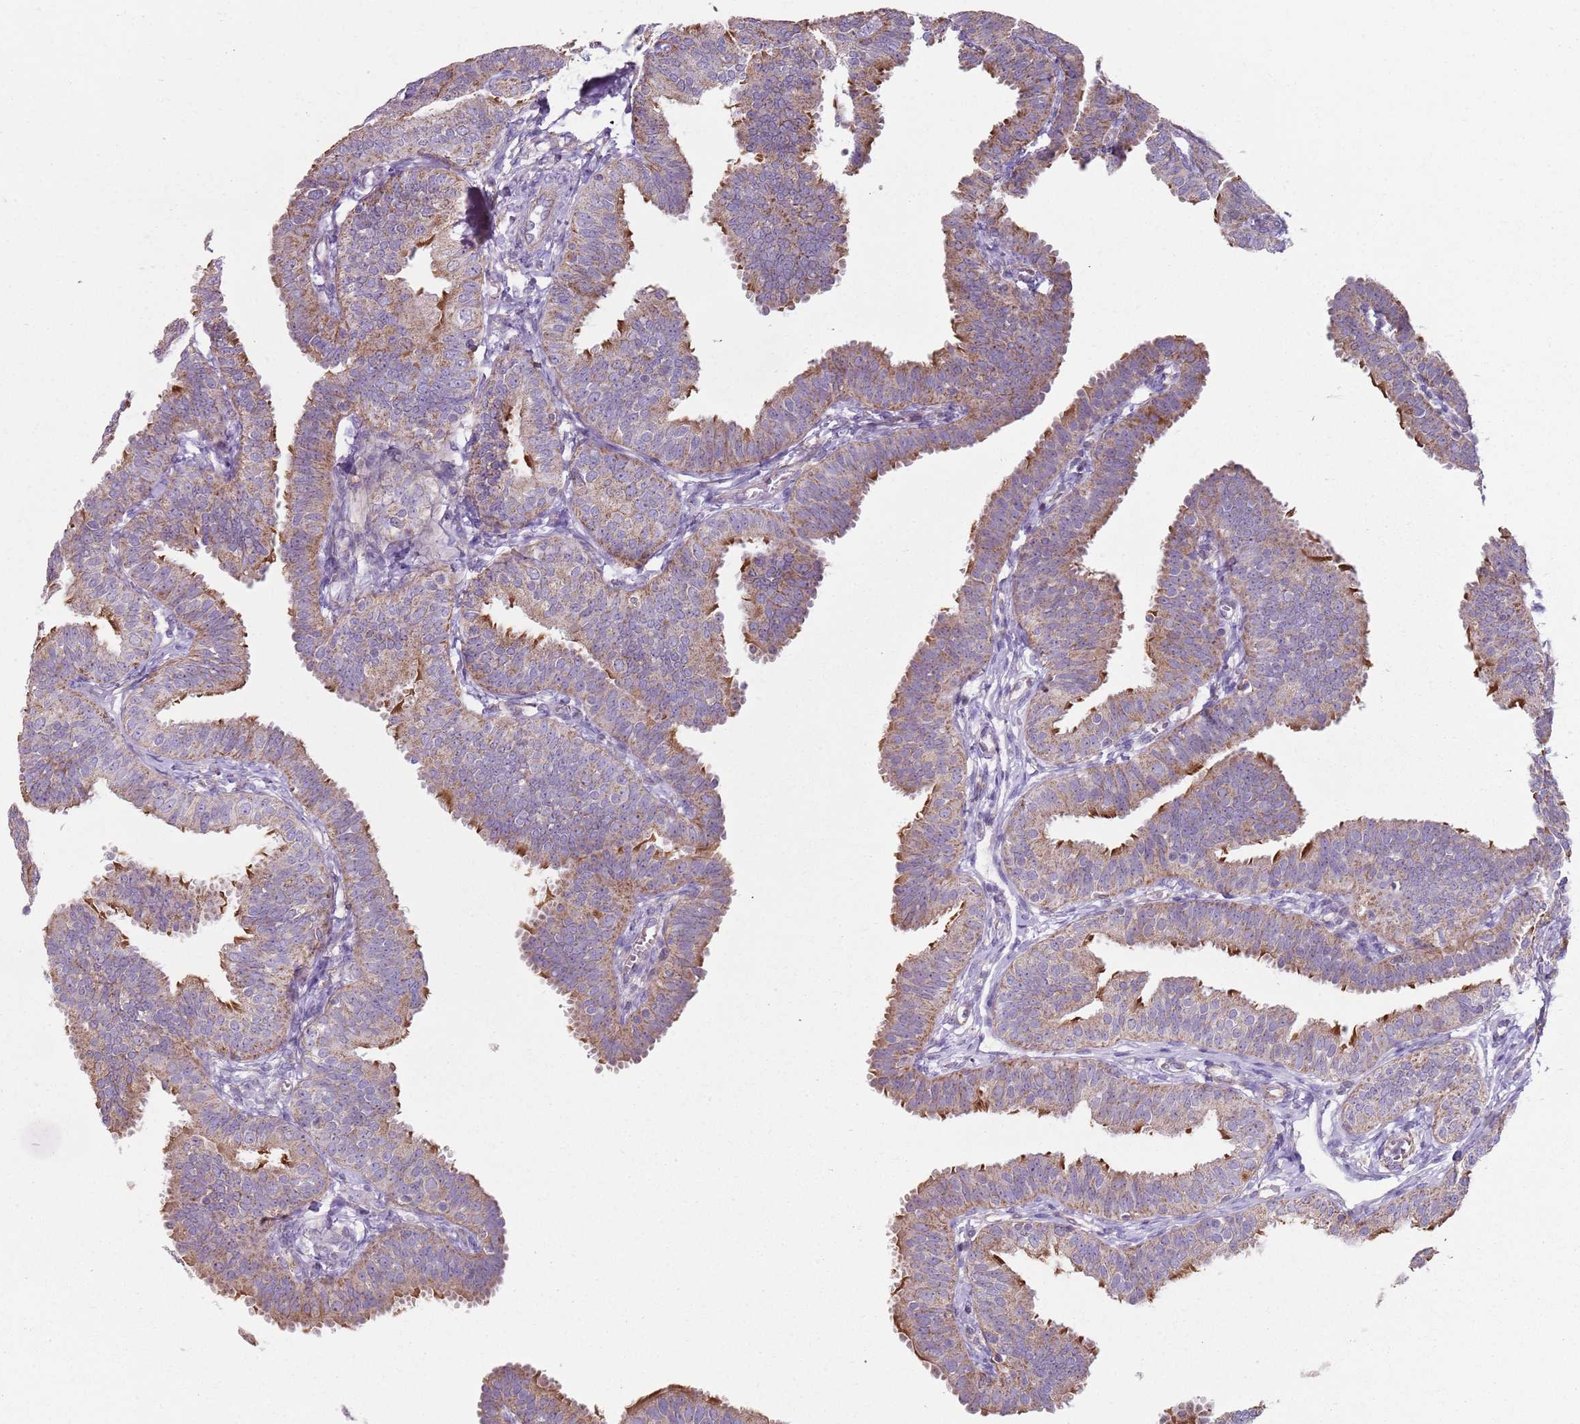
{"staining": {"intensity": "moderate", "quantity": "<25%", "location": "cytoplasmic/membranous"}, "tissue": "fallopian tube", "cell_type": "Glandular cells", "image_type": "normal", "snomed": [{"axis": "morphology", "description": "Normal tissue, NOS"}, {"axis": "topography", "description": "Fallopian tube"}], "caption": "Human fallopian tube stained for a protein (brown) demonstrates moderate cytoplasmic/membranous positive expression in about <25% of glandular cells.", "gene": "GAS8", "patient": {"sex": "female", "age": 35}}